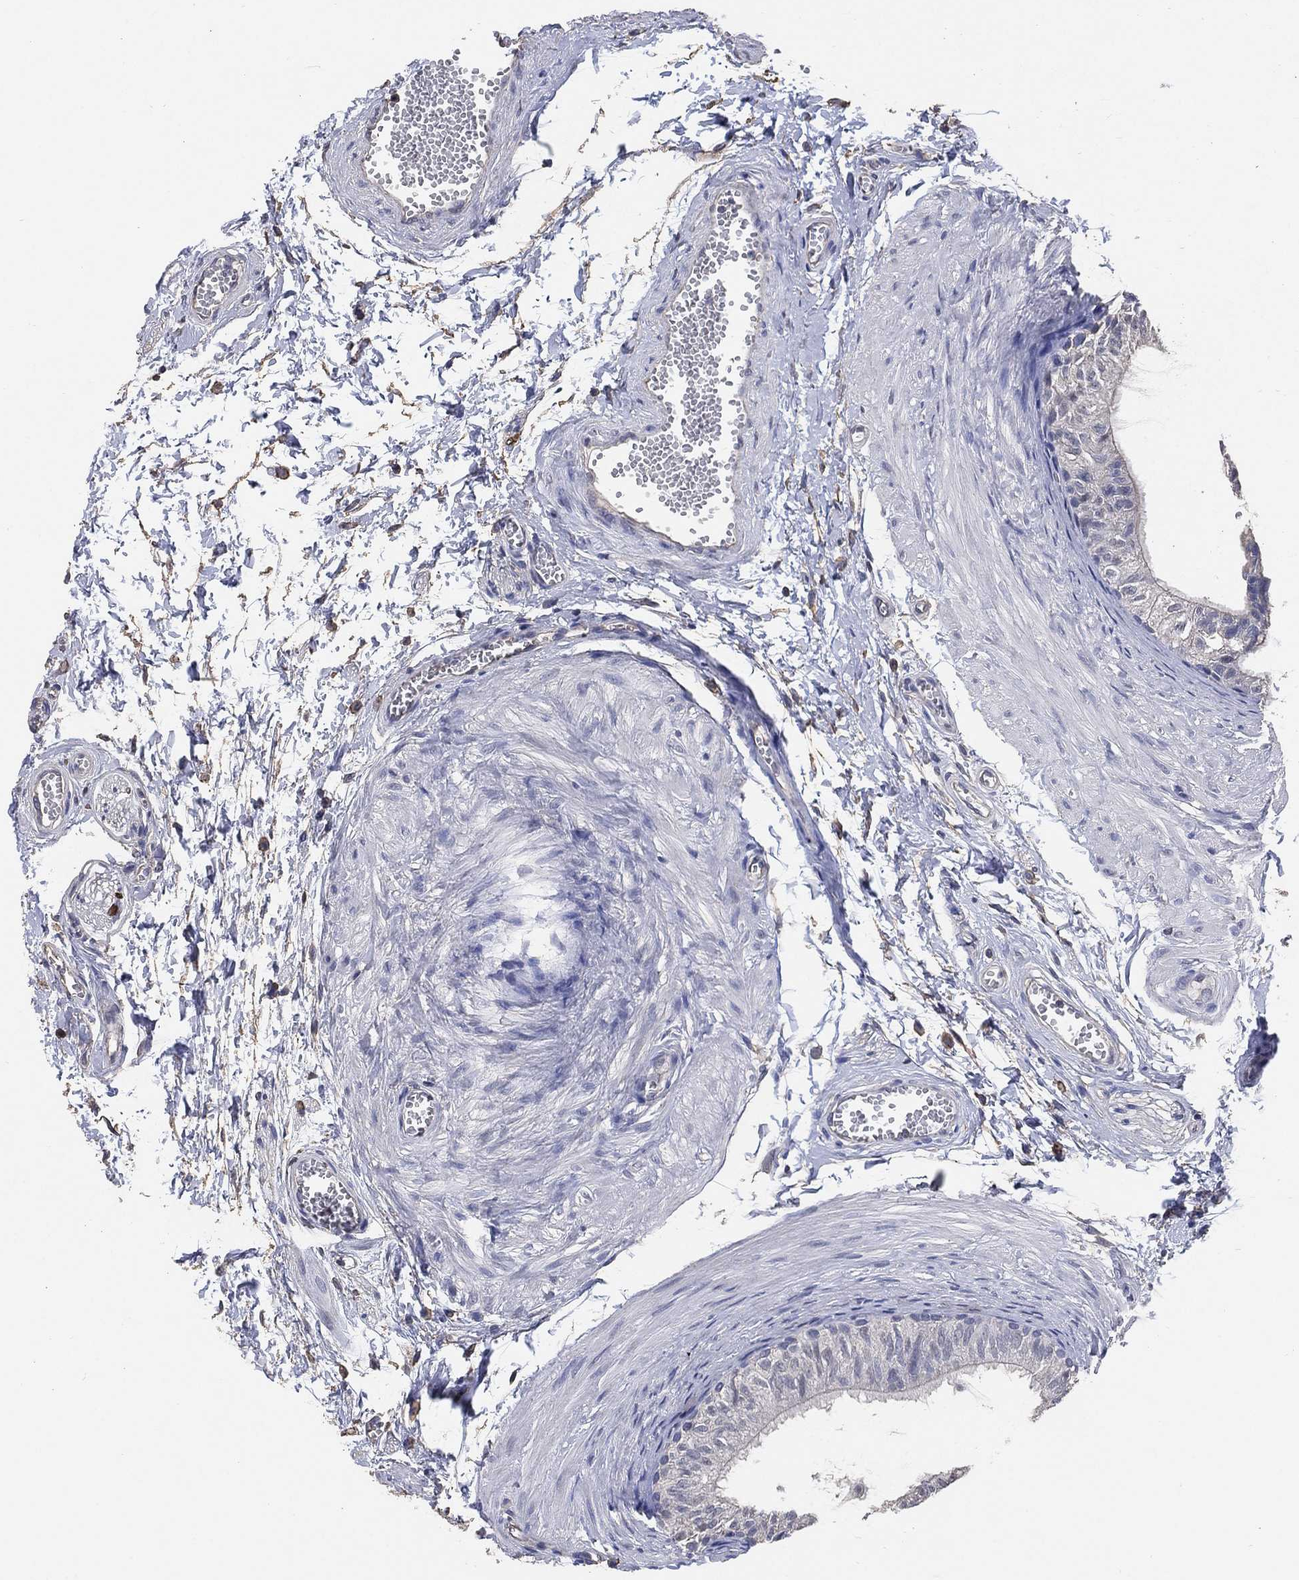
{"staining": {"intensity": "negative", "quantity": "none", "location": "none"}, "tissue": "epididymis", "cell_type": "Glandular cells", "image_type": "normal", "snomed": [{"axis": "morphology", "description": "Normal tissue, NOS"}, {"axis": "topography", "description": "Epididymis"}], "caption": "High power microscopy image of an immunohistochemistry image of unremarkable epididymis, revealing no significant expression in glandular cells. (DAB (3,3'-diaminobenzidine) immunohistochemistry (IHC) visualized using brightfield microscopy, high magnification).", "gene": "KLK5", "patient": {"sex": "male", "age": 22}}